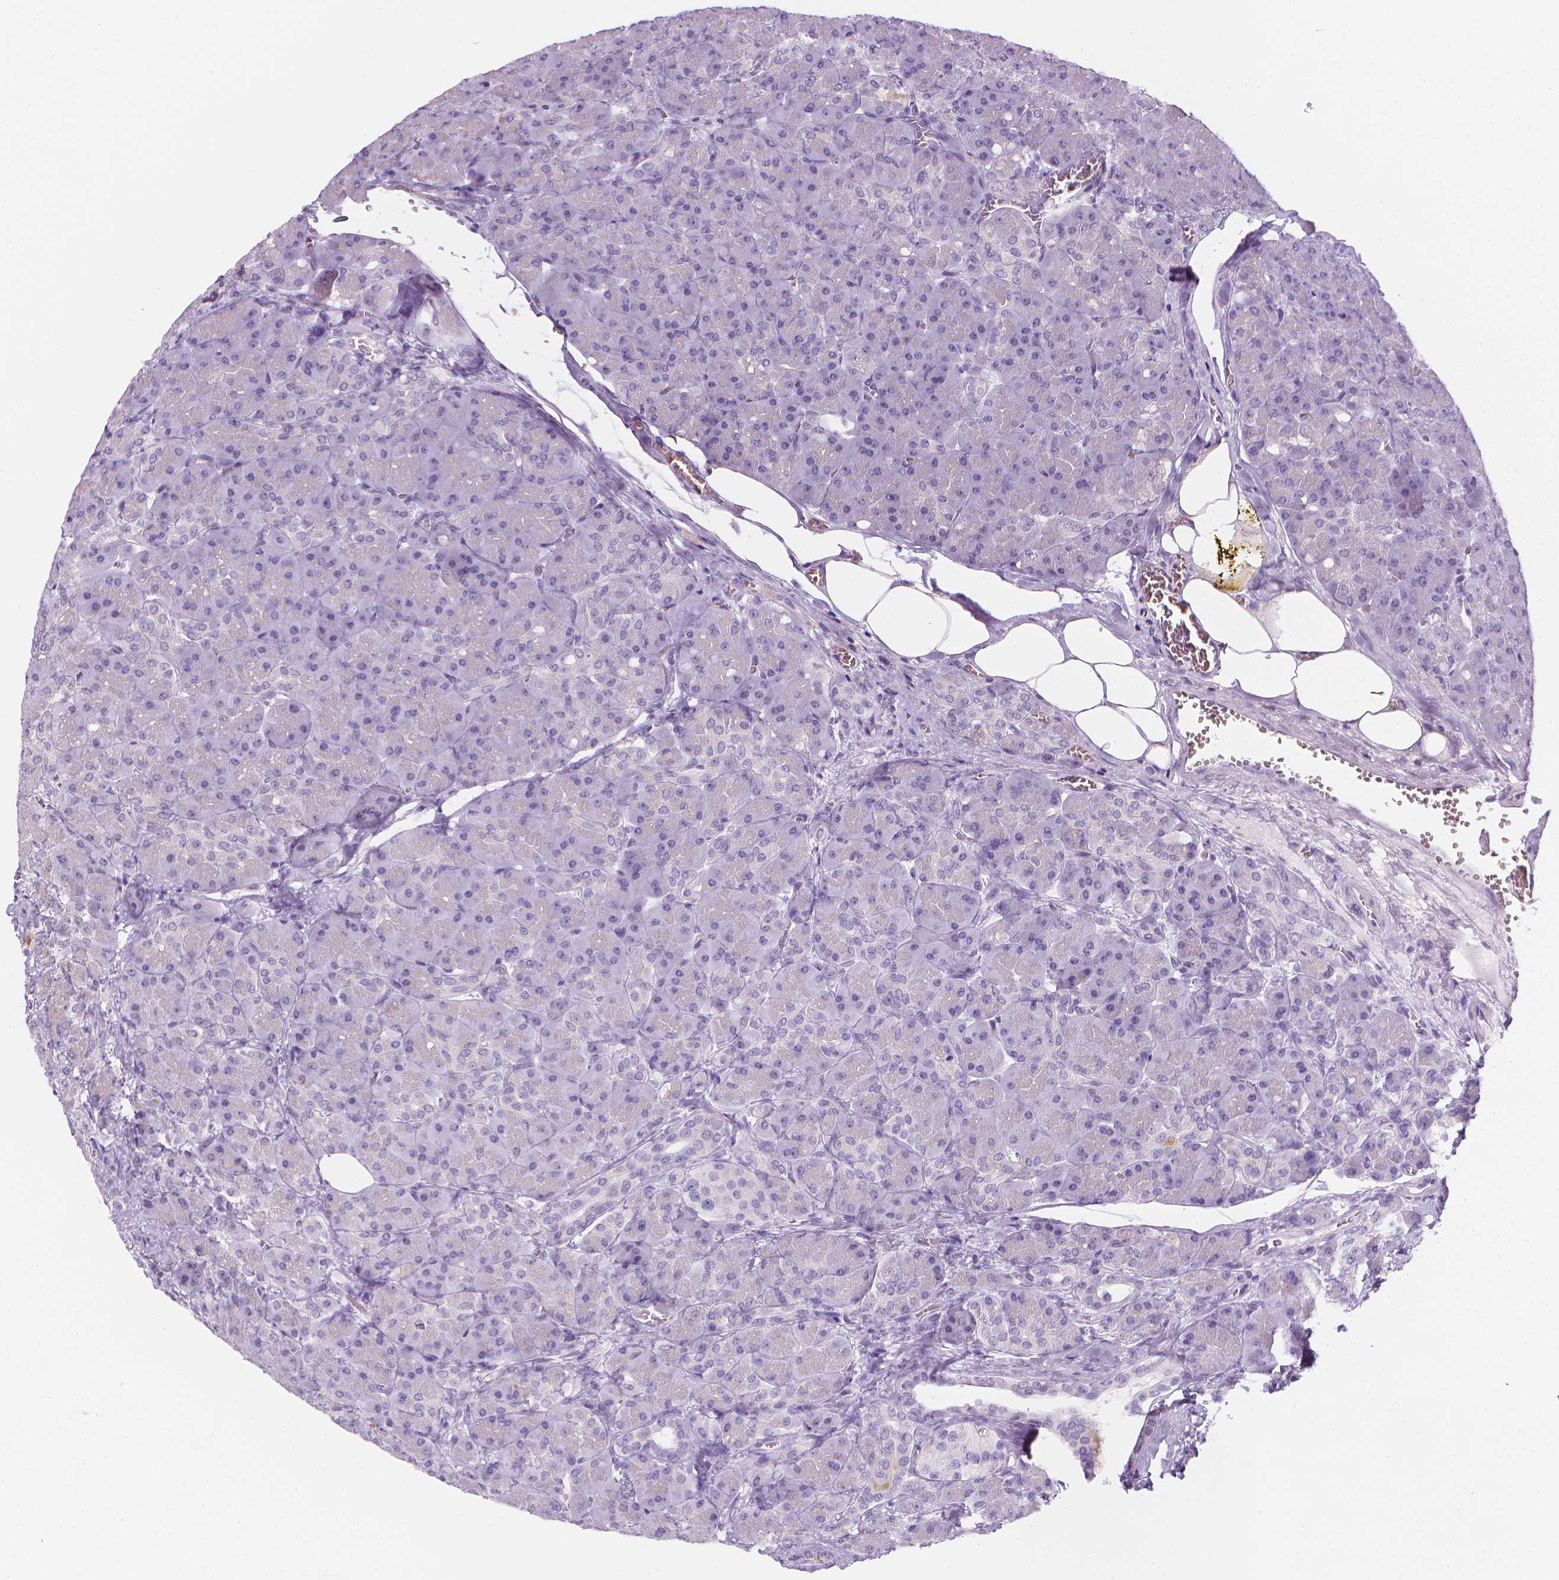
{"staining": {"intensity": "negative", "quantity": "none", "location": "none"}, "tissue": "pancreas", "cell_type": "Exocrine glandular cells", "image_type": "normal", "snomed": [{"axis": "morphology", "description": "Normal tissue, NOS"}, {"axis": "topography", "description": "Pancreas"}], "caption": "A high-resolution micrograph shows IHC staining of normal pancreas, which exhibits no significant staining in exocrine glandular cells.", "gene": "DCAF8L1", "patient": {"sex": "male", "age": 55}}